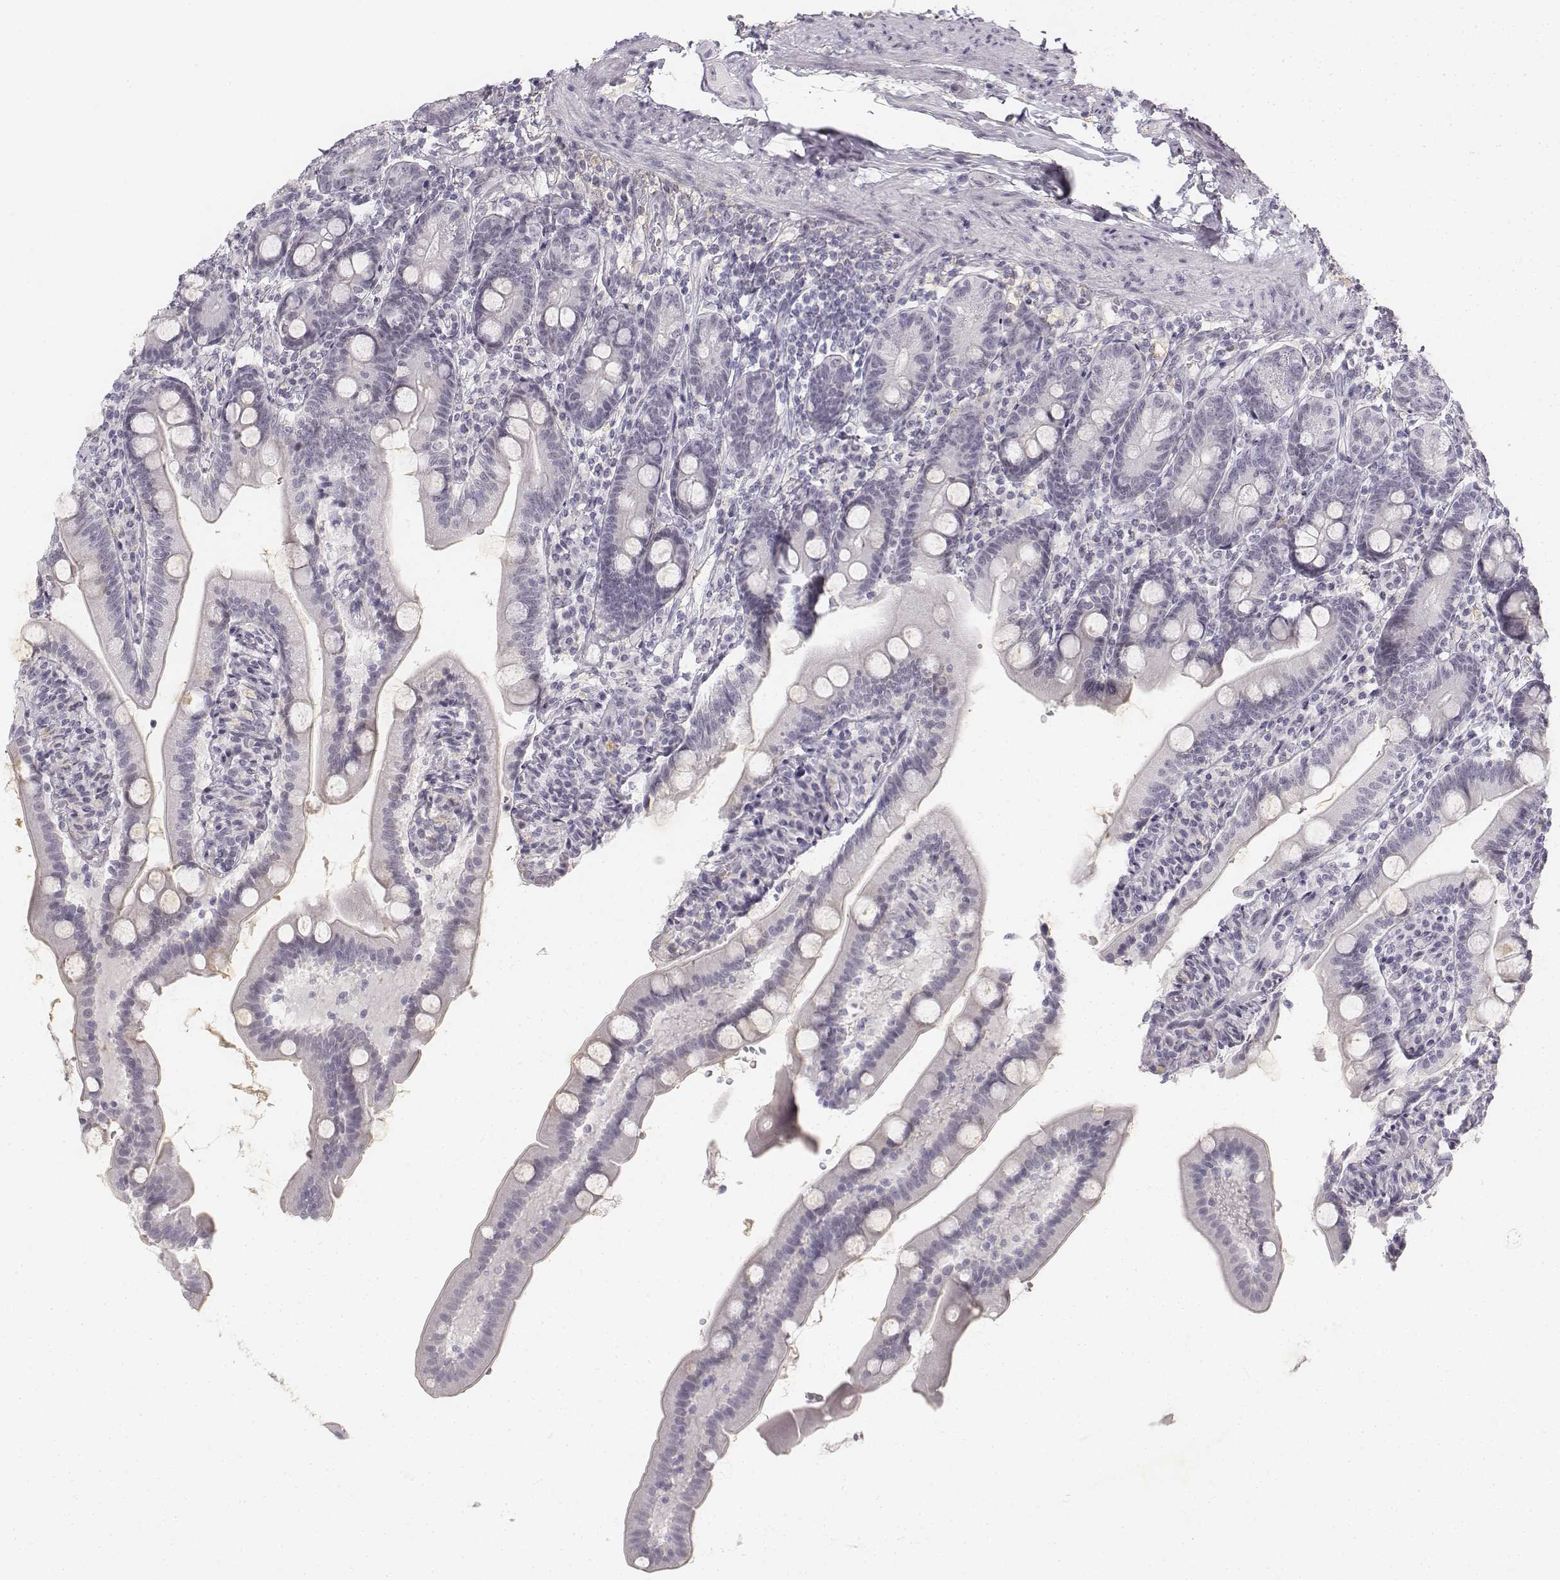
{"staining": {"intensity": "negative", "quantity": "none", "location": "none"}, "tissue": "duodenum", "cell_type": "Glandular cells", "image_type": "normal", "snomed": [{"axis": "morphology", "description": "Normal tissue, NOS"}, {"axis": "topography", "description": "Duodenum"}], "caption": "DAB (3,3'-diaminobenzidine) immunohistochemical staining of unremarkable duodenum displays no significant expression in glandular cells. The staining was performed using DAB to visualize the protein expression in brown, while the nuclei were stained in blue with hematoxylin (Magnification: 20x).", "gene": "KRT84", "patient": {"sex": "female", "age": 67}}